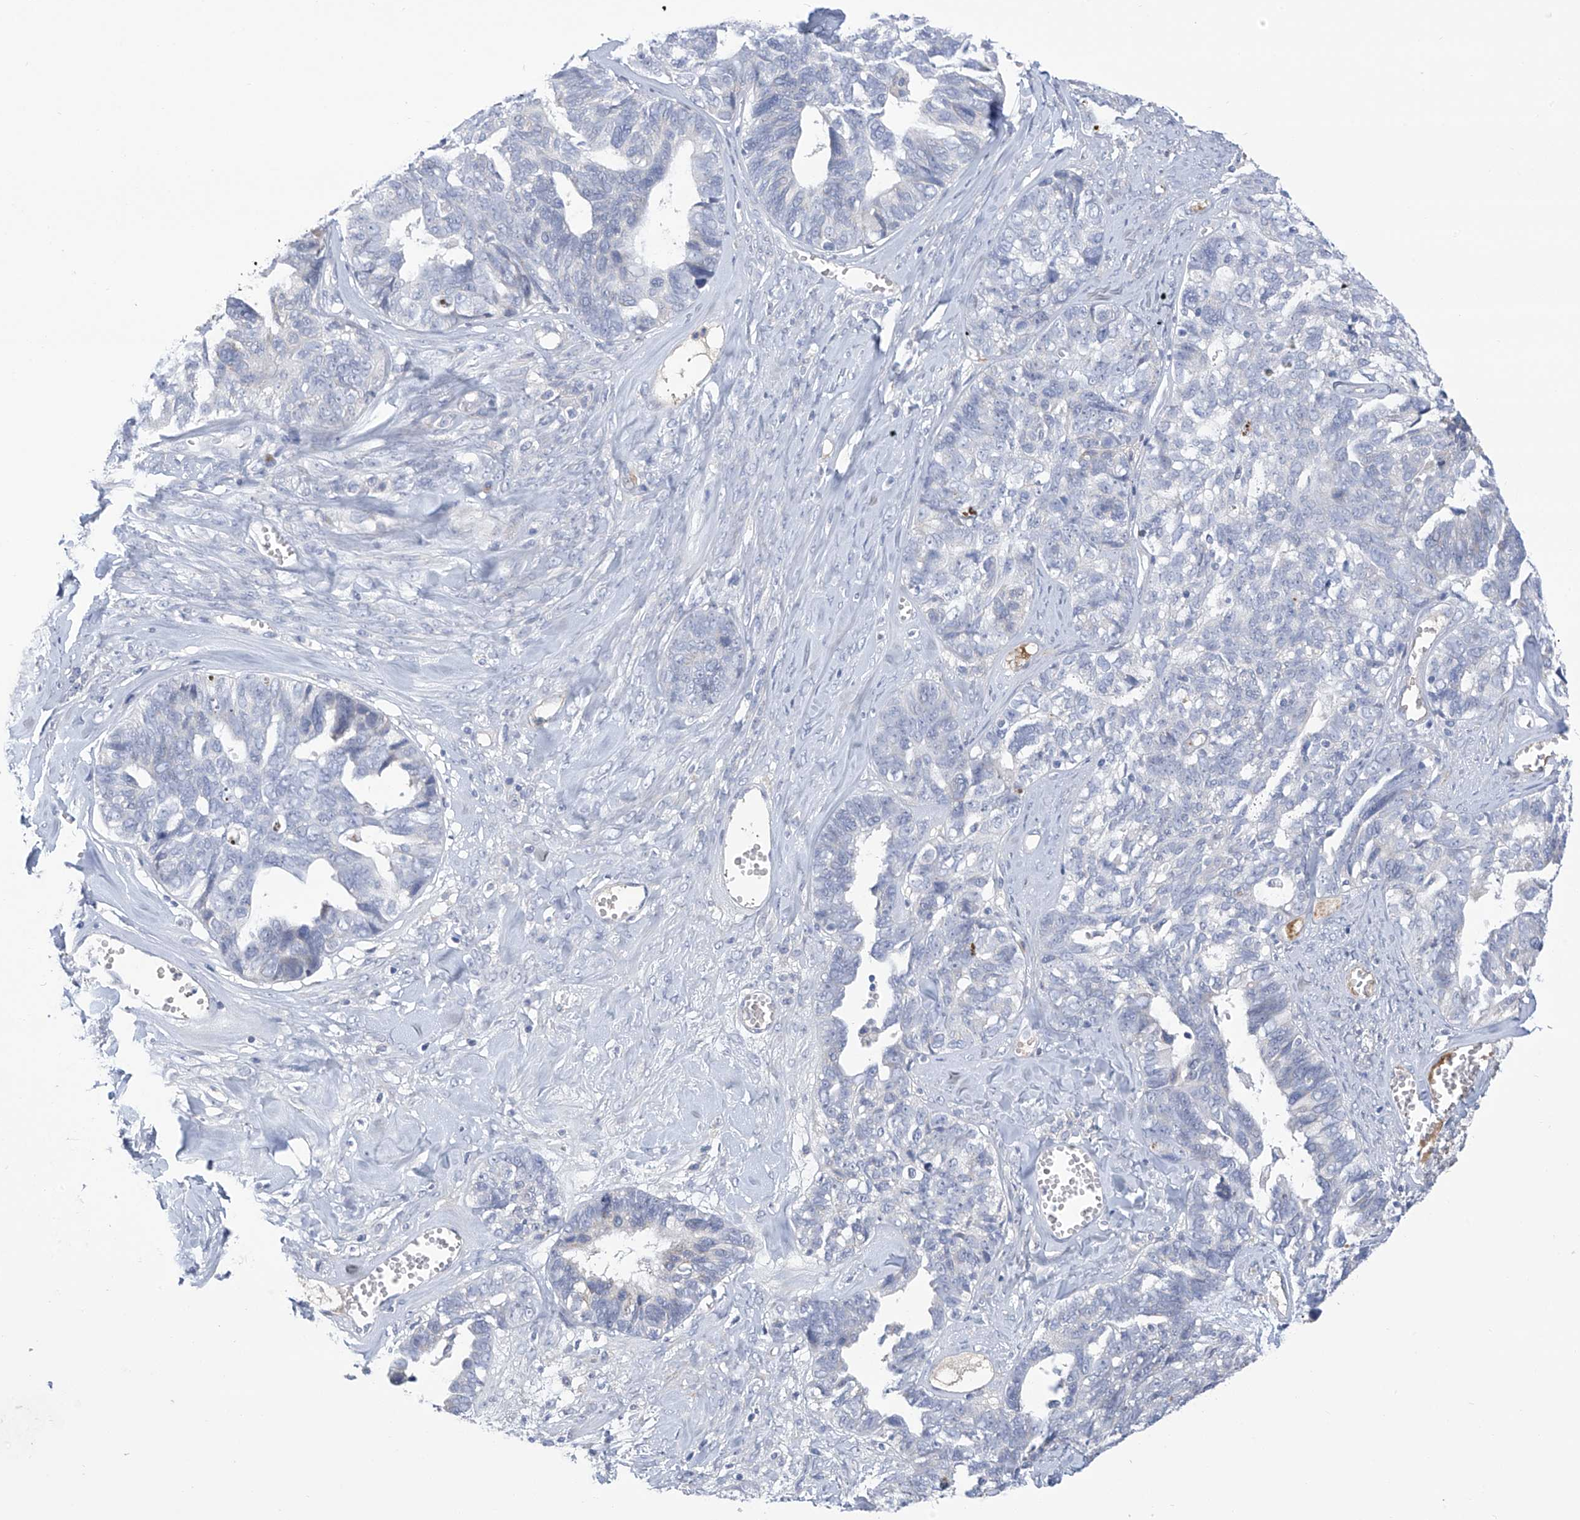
{"staining": {"intensity": "negative", "quantity": "none", "location": "none"}, "tissue": "ovarian cancer", "cell_type": "Tumor cells", "image_type": "cancer", "snomed": [{"axis": "morphology", "description": "Cystadenocarcinoma, serous, NOS"}, {"axis": "topography", "description": "Ovary"}], "caption": "Ovarian cancer was stained to show a protein in brown. There is no significant staining in tumor cells. (DAB (3,3'-diaminobenzidine) immunohistochemistry visualized using brightfield microscopy, high magnification).", "gene": "SLCO4A1", "patient": {"sex": "female", "age": 79}}